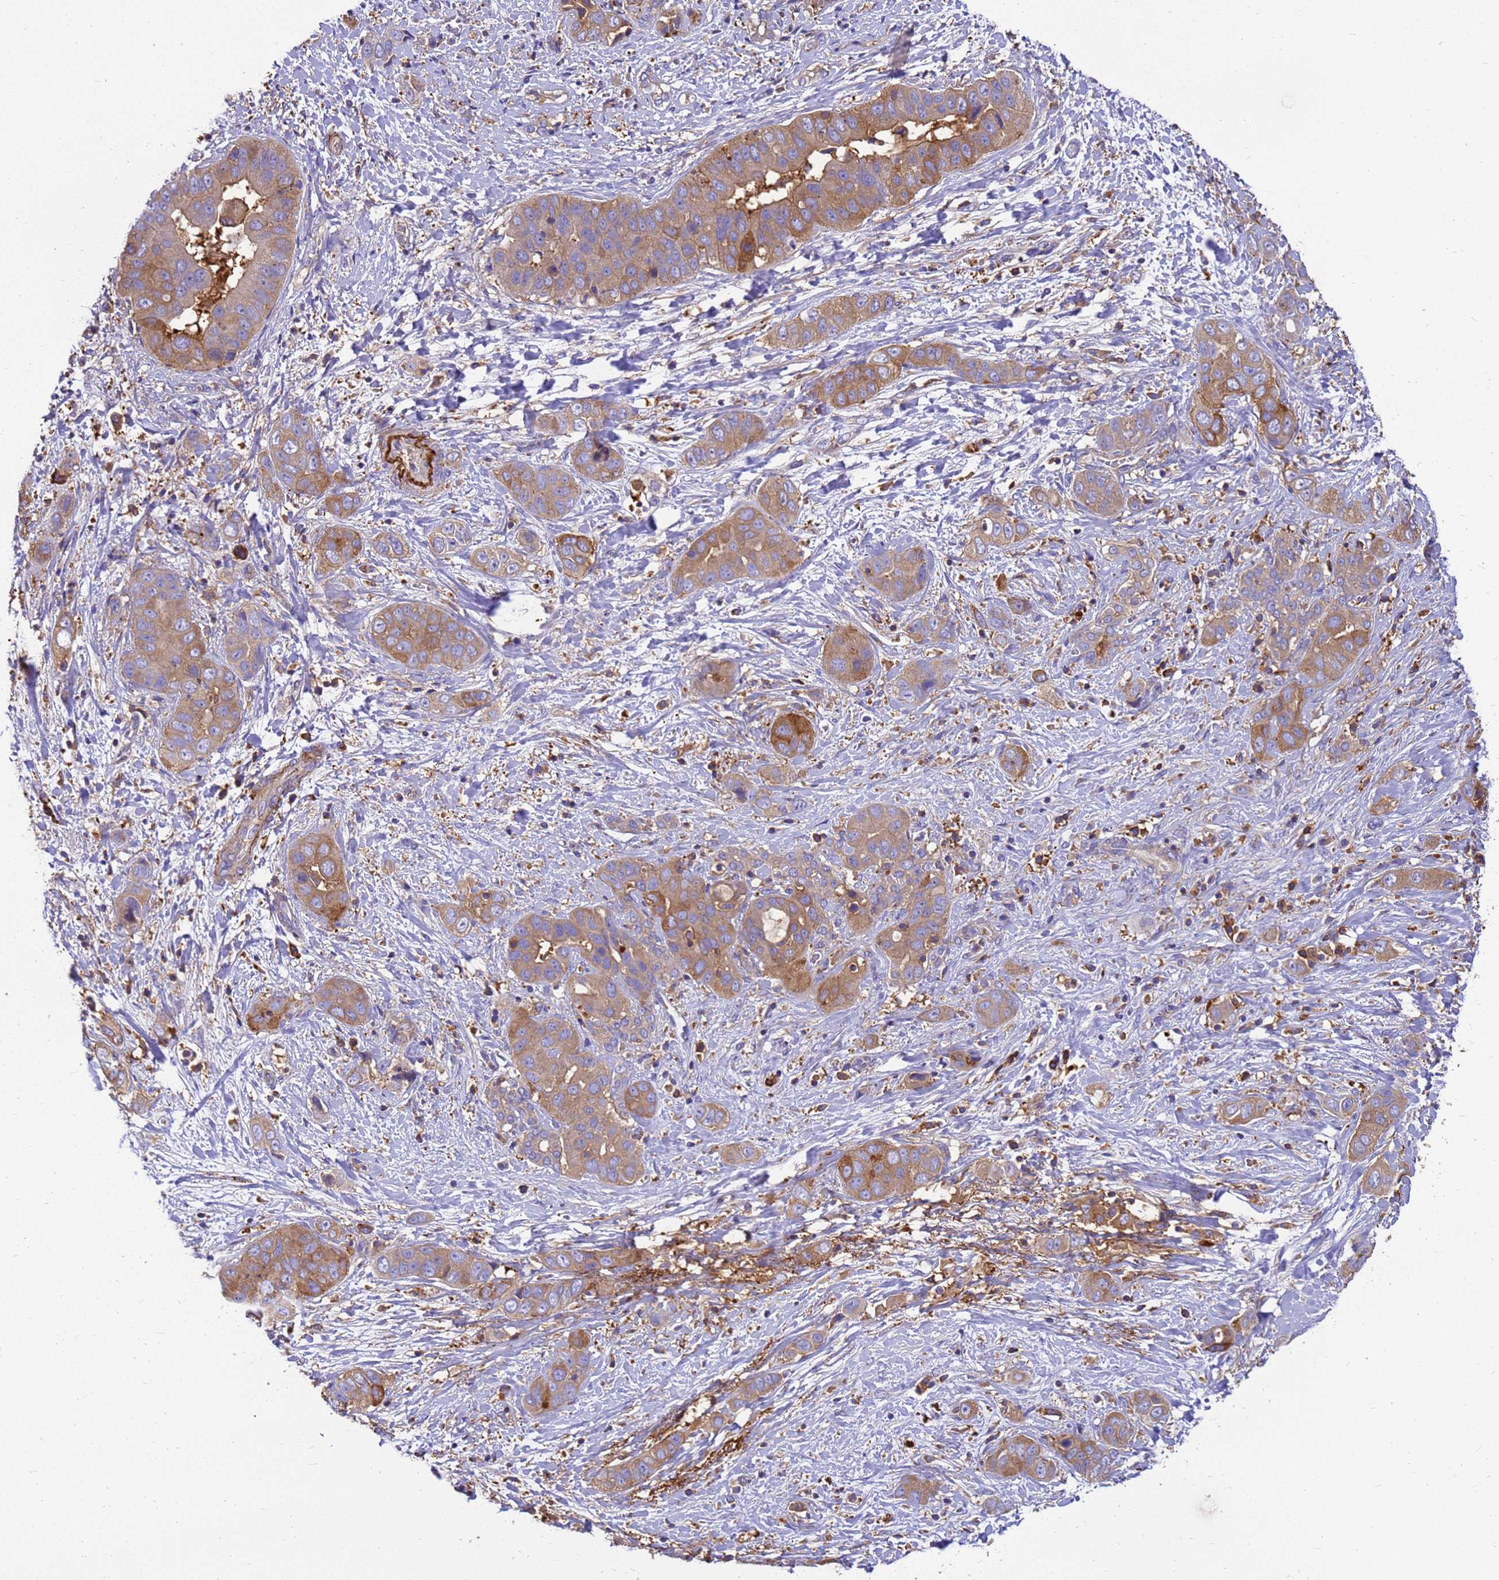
{"staining": {"intensity": "moderate", "quantity": "25%-75%", "location": "cytoplasmic/membranous"}, "tissue": "liver cancer", "cell_type": "Tumor cells", "image_type": "cancer", "snomed": [{"axis": "morphology", "description": "Cholangiocarcinoma"}, {"axis": "topography", "description": "Liver"}], "caption": "A brown stain labels moderate cytoplasmic/membranous staining of a protein in human liver cholangiocarcinoma tumor cells. The staining is performed using DAB (3,3'-diaminobenzidine) brown chromogen to label protein expression. The nuclei are counter-stained blue using hematoxylin.", "gene": "ZNF235", "patient": {"sex": "female", "age": 52}}